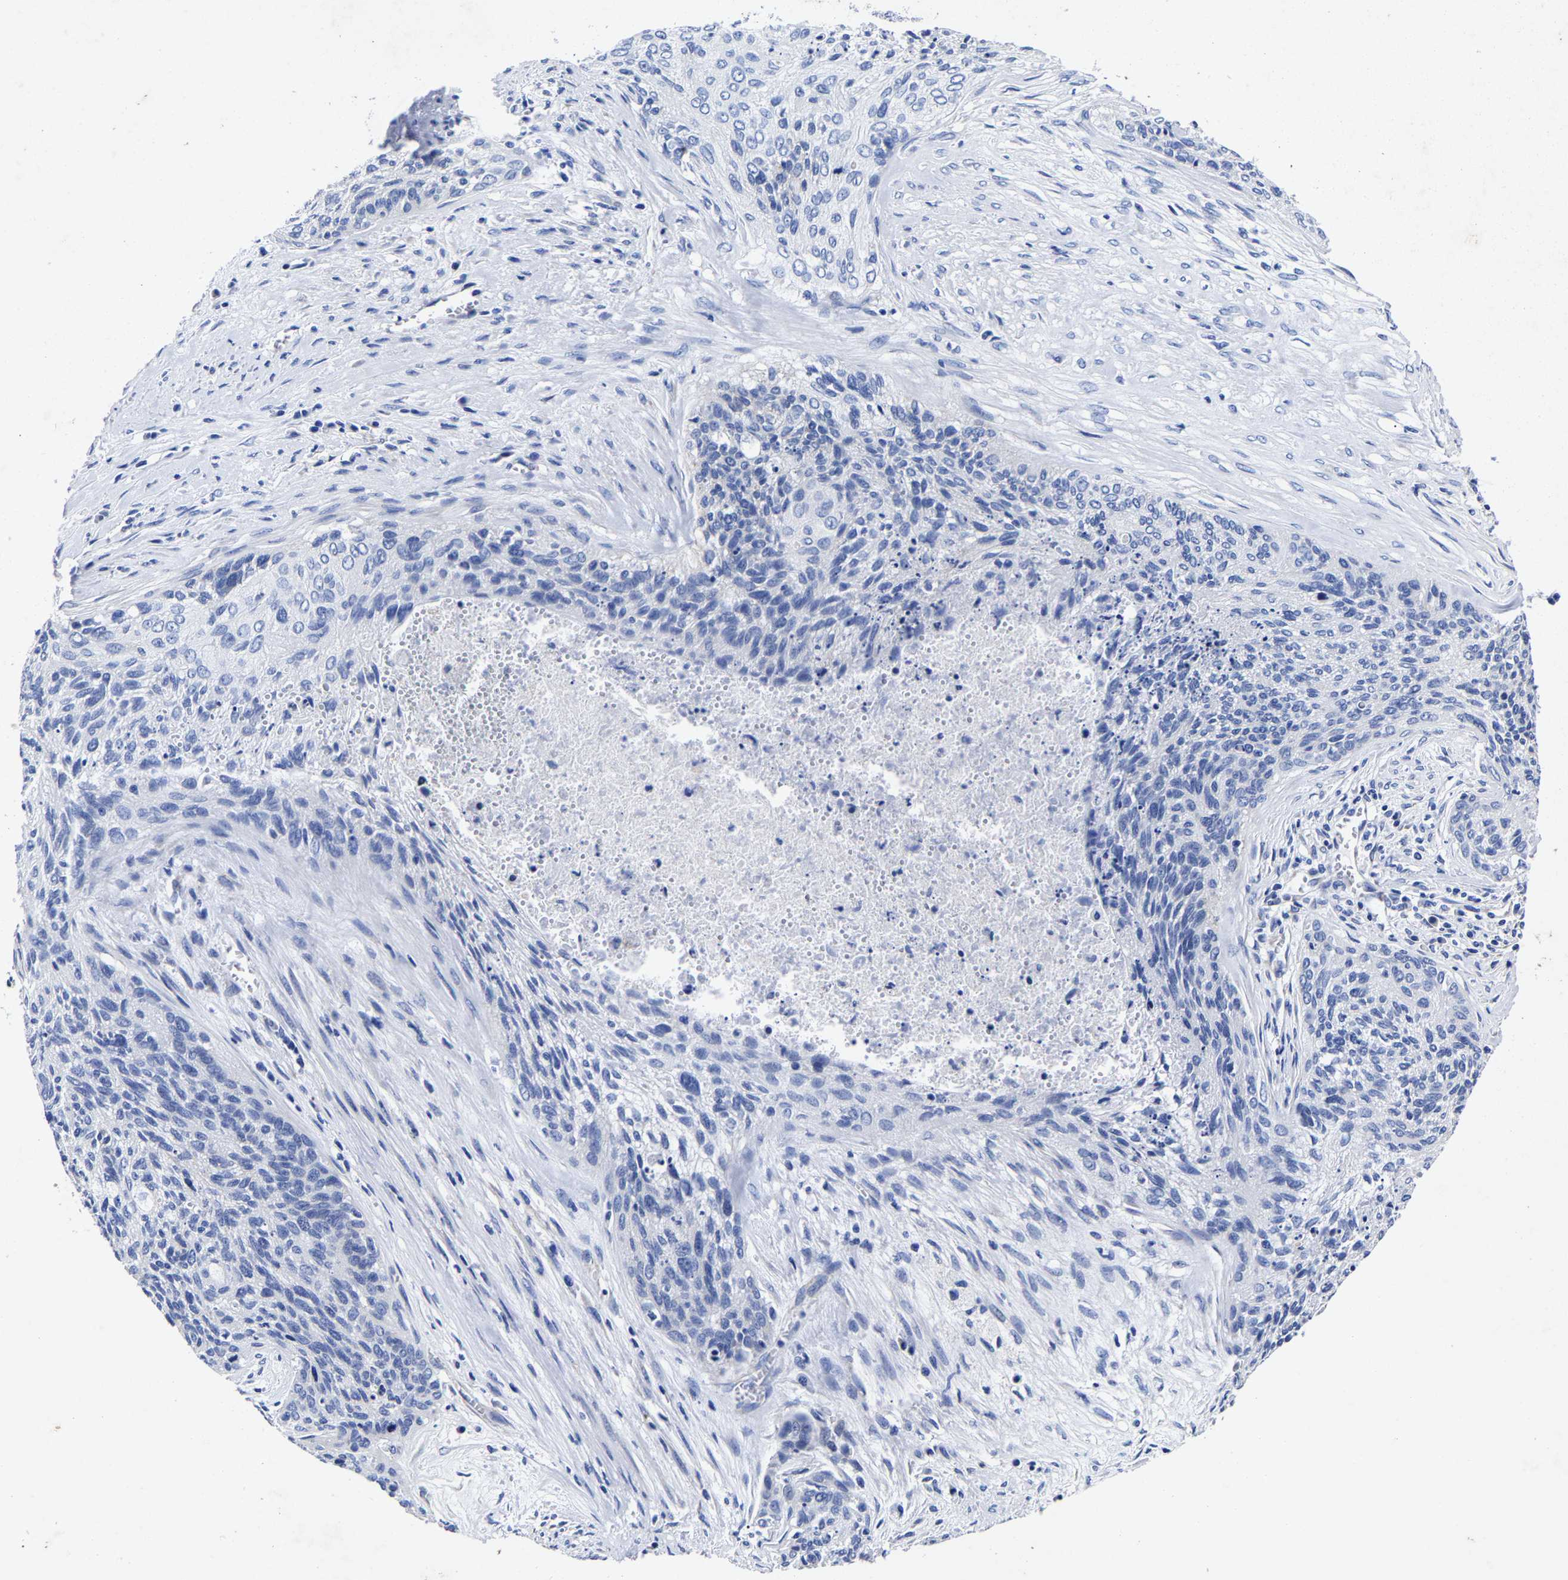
{"staining": {"intensity": "negative", "quantity": "none", "location": "none"}, "tissue": "cervical cancer", "cell_type": "Tumor cells", "image_type": "cancer", "snomed": [{"axis": "morphology", "description": "Squamous cell carcinoma, NOS"}, {"axis": "topography", "description": "Cervix"}], "caption": "Tumor cells are negative for protein expression in human cervical squamous cell carcinoma. (Brightfield microscopy of DAB (3,3'-diaminobenzidine) IHC at high magnification).", "gene": "AASS", "patient": {"sex": "female", "age": 55}}